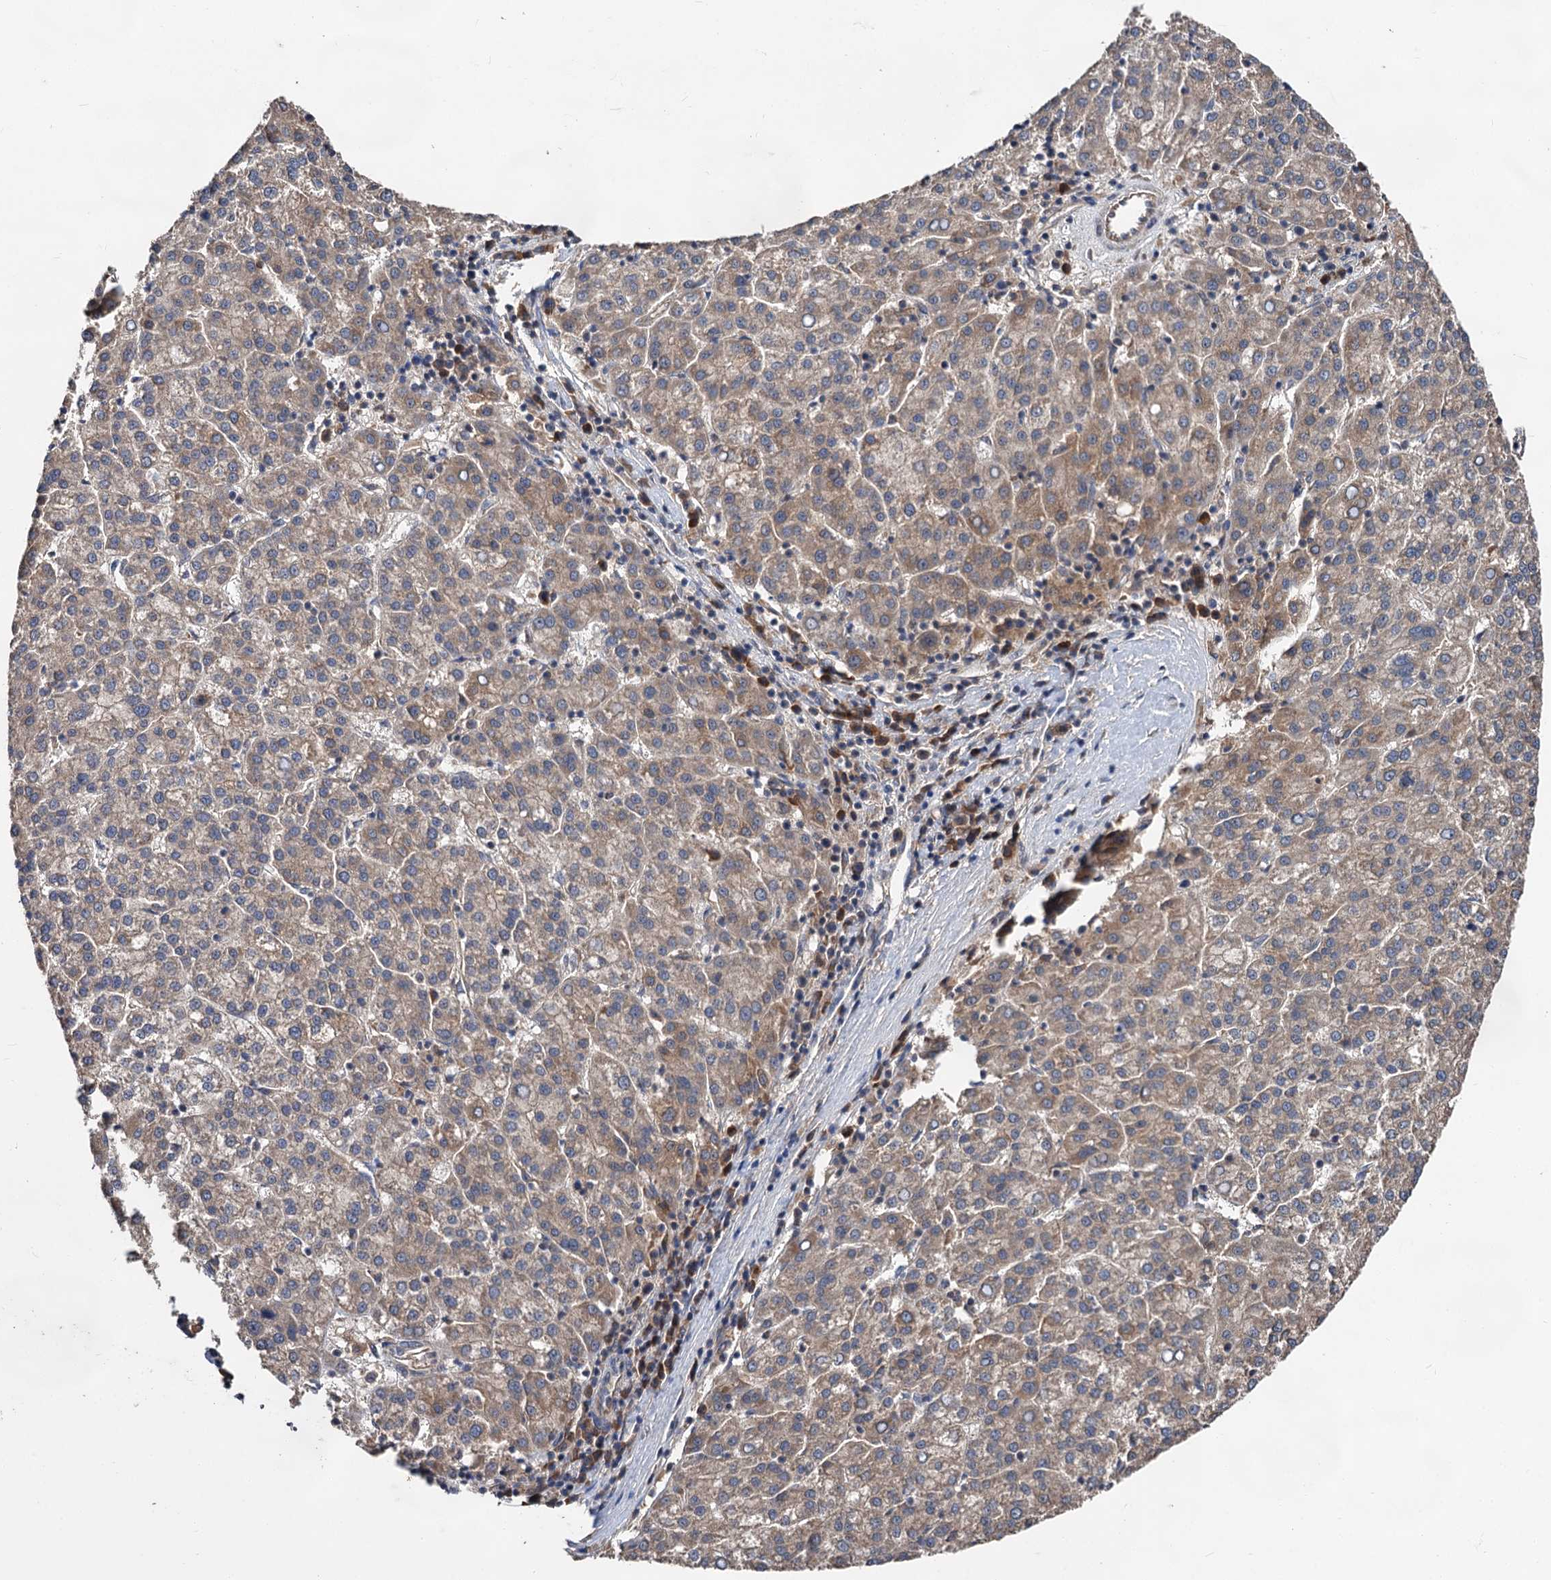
{"staining": {"intensity": "weak", "quantity": "25%-75%", "location": "cytoplasmic/membranous"}, "tissue": "liver cancer", "cell_type": "Tumor cells", "image_type": "cancer", "snomed": [{"axis": "morphology", "description": "Carcinoma, Hepatocellular, NOS"}, {"axis": "topography", "description": "Liver"}], "caption": "Liver cancer (hepatocellular carcinoma) was stained to show a protein in brown. There is low levels of weak cytoplasmic/membranous expression in about 25%-75% of tumor cells. (brown staining indicates protein expression, while blue staining denotes nuclei).", "gene": "TEX9", "patient": {"sex": "female", "age": 58}}